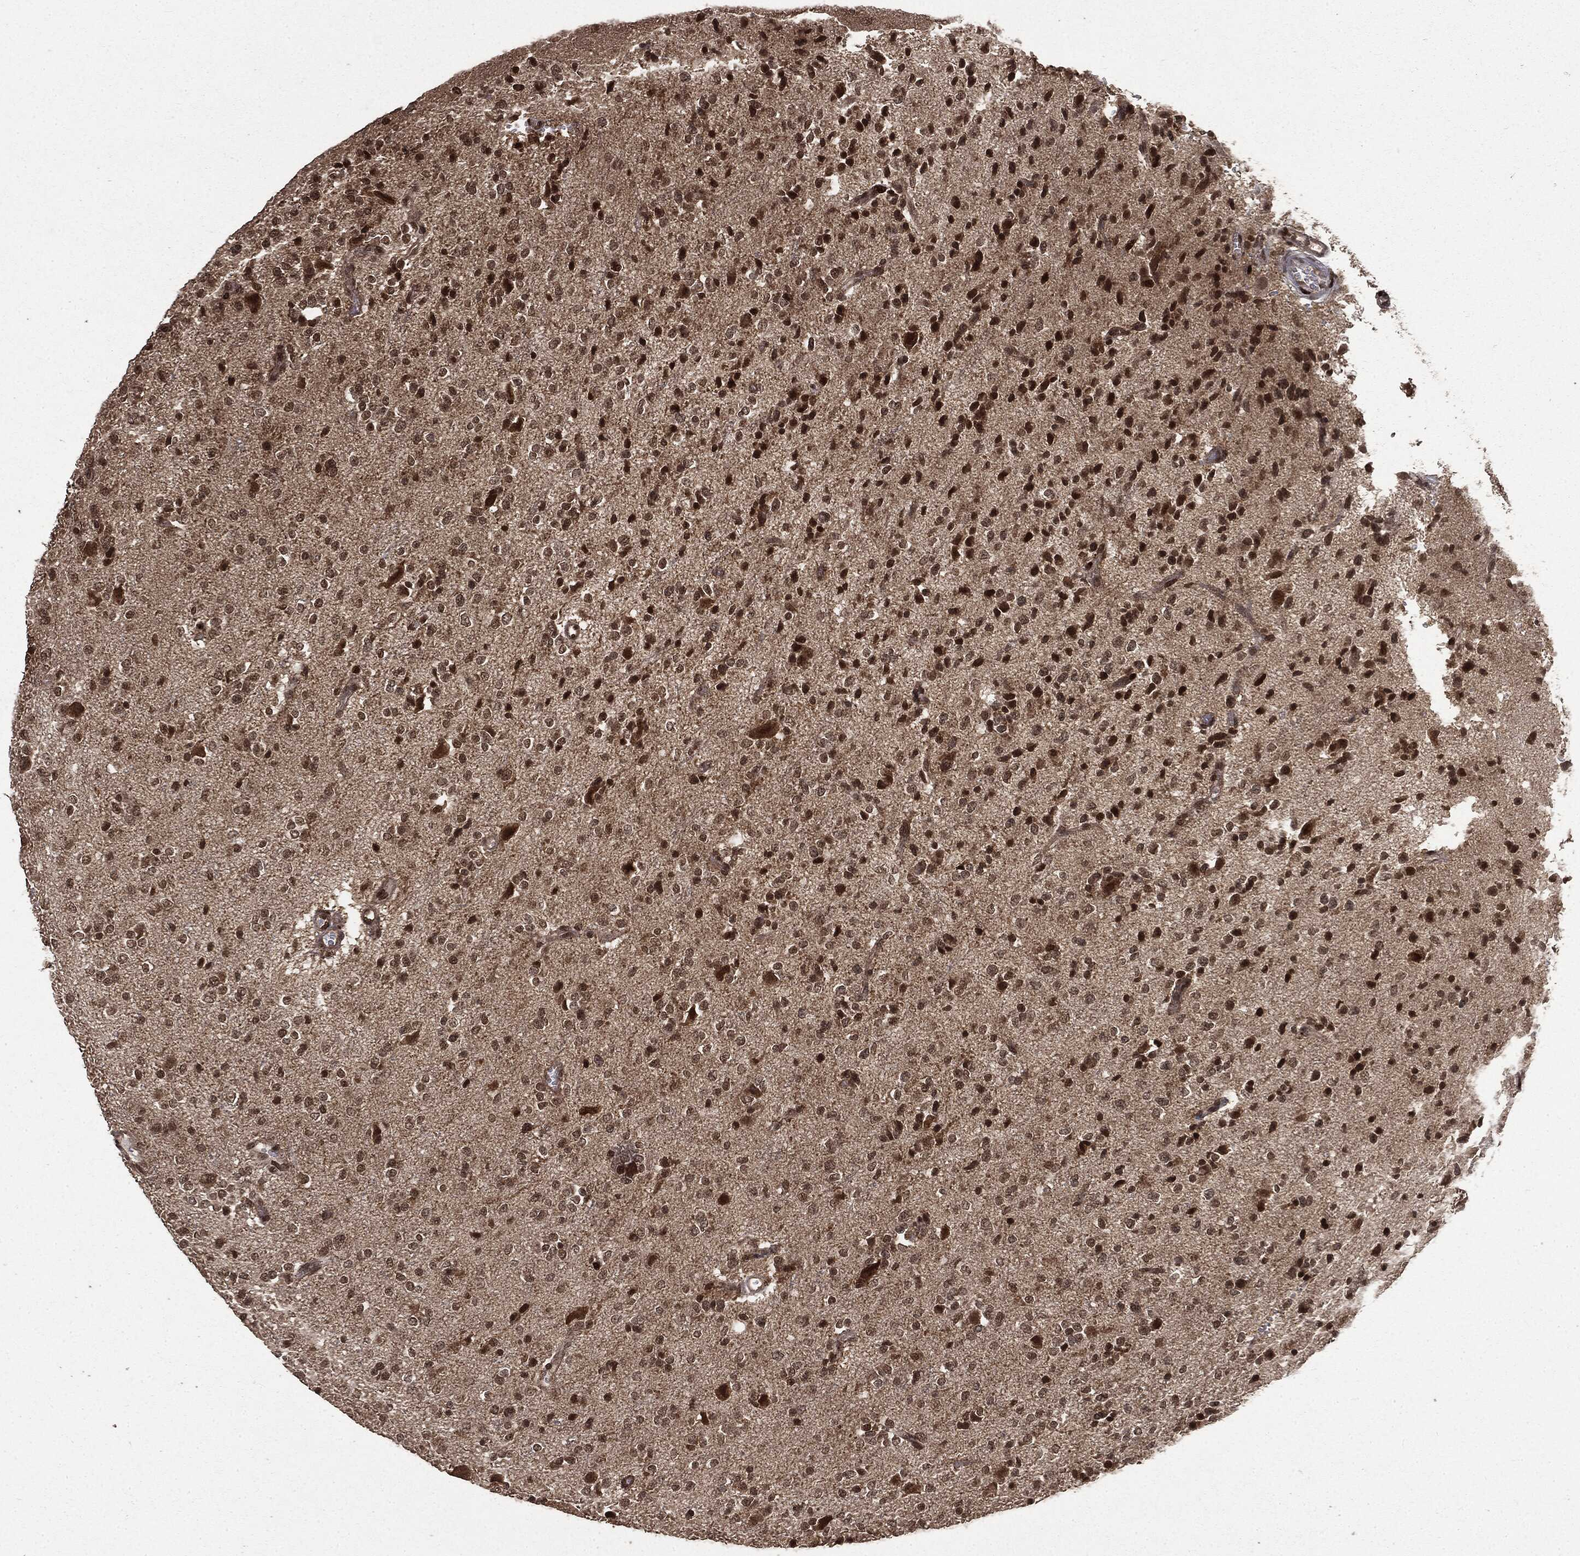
{"staining": {"intensity": "moderate", "quantity": "<25%", "location": "nuclear"}, "tissue": "glioma", "cell_type": "Tumor cells", "image_type": "cancer", "snomed": [{"axis": "morphology", "description": "Glioma, malignant, Low grade"}, {"axis": "topography", "description": "Brain"}], "caption": "Immunohistochemistry (IHC) image of human malignant glioma (low-grade) stained for a protein (brown), which exhibits low levels of moderate nuclear expression in about <25% of tumor cells.", "gene": "CTDP1", "patient": {"sex": "male", "age": 41}}